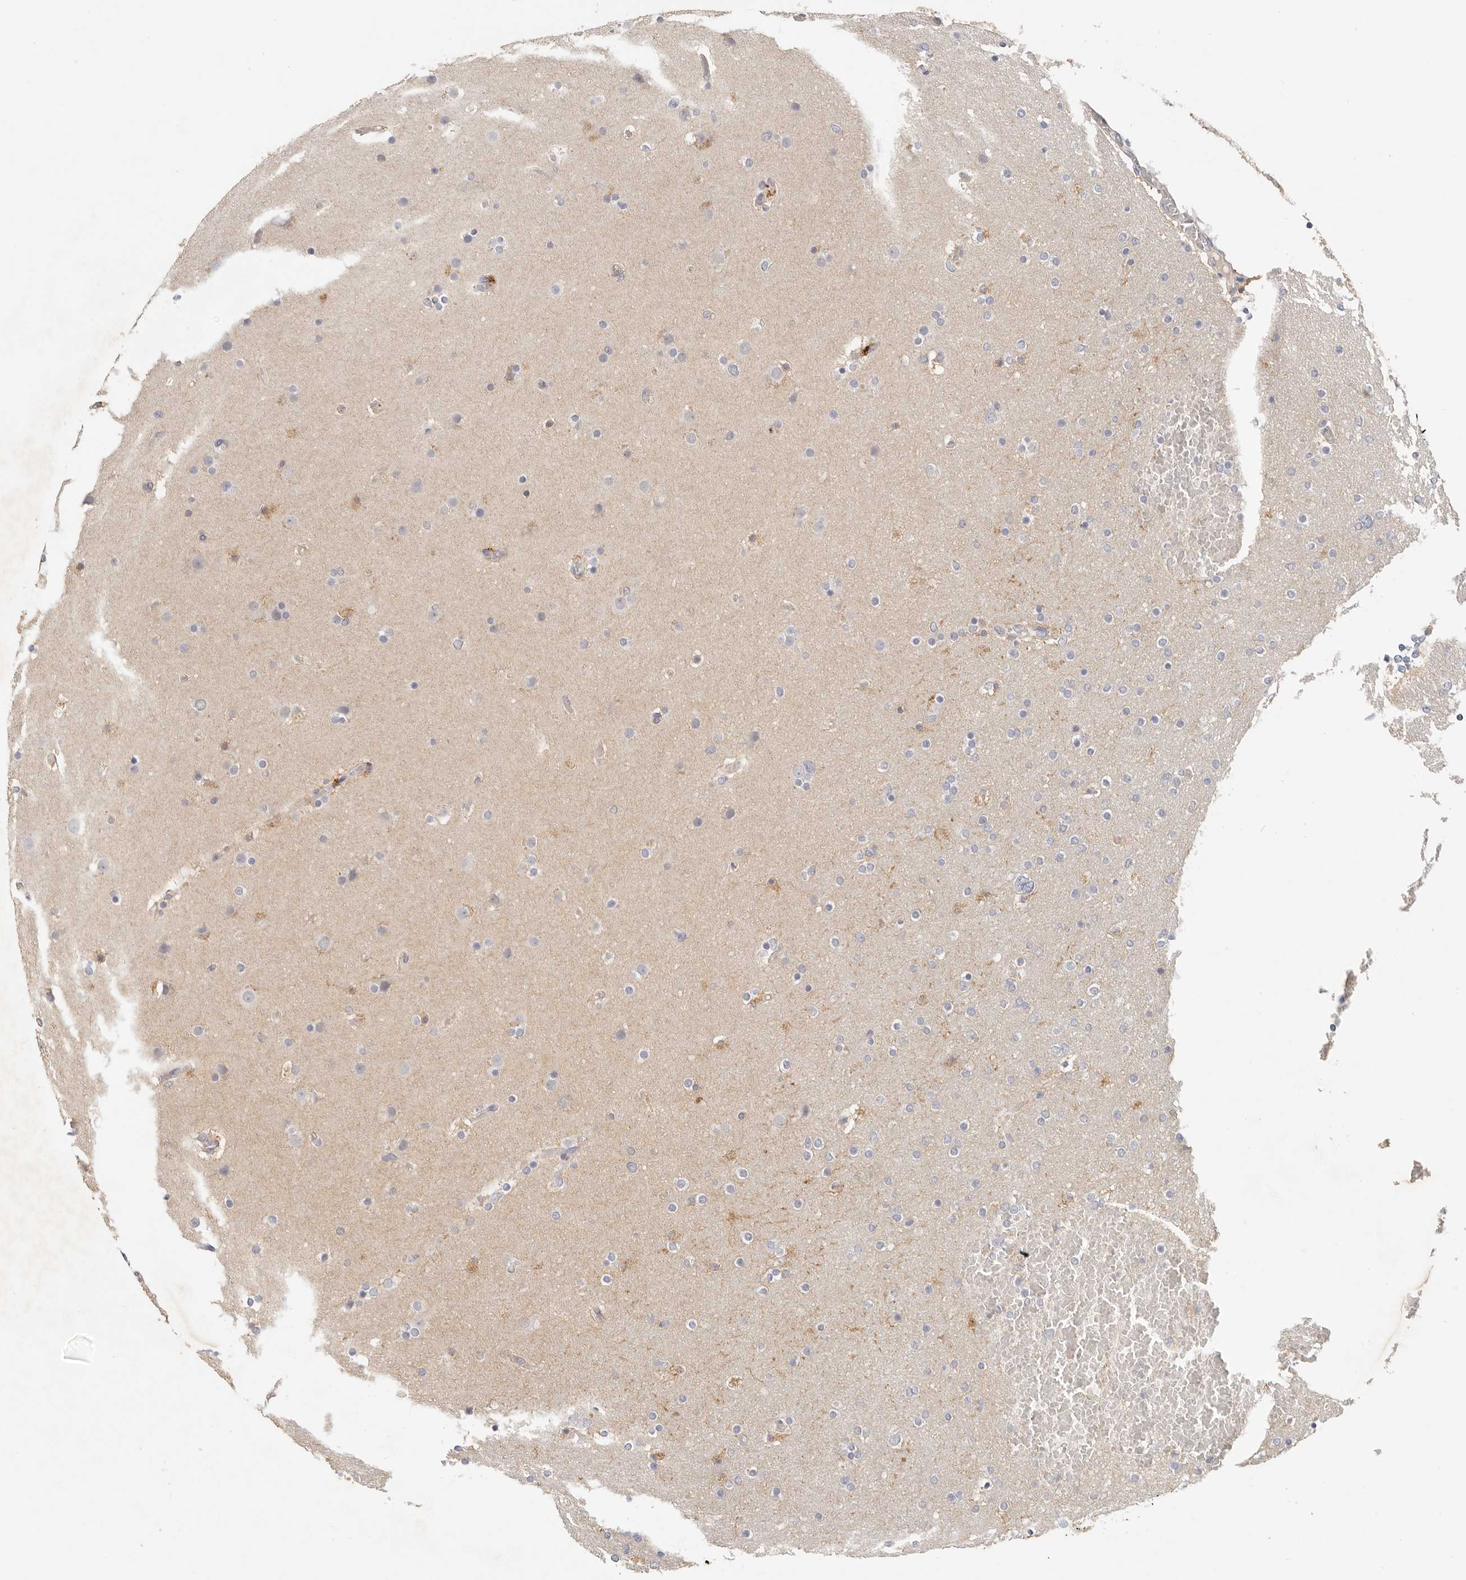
{"staining": {"intensity": "negative", "quantity": "none", "location": "none"}, "tissue": "glioma", "cell_type": "Tumor cells", "image_type": "cancer", "snomed": [{"axis": "morphology", "description": "Glioma, malignant, High grade"}, {"axis": "topography", "description": "Cerebral cortex"}], "caption": "The micrograph displays no significant staining in tumor cells of malignant high-grade glioma.", "gene": "ANXA9", "patient": {"sex": "female", "age": 36}}